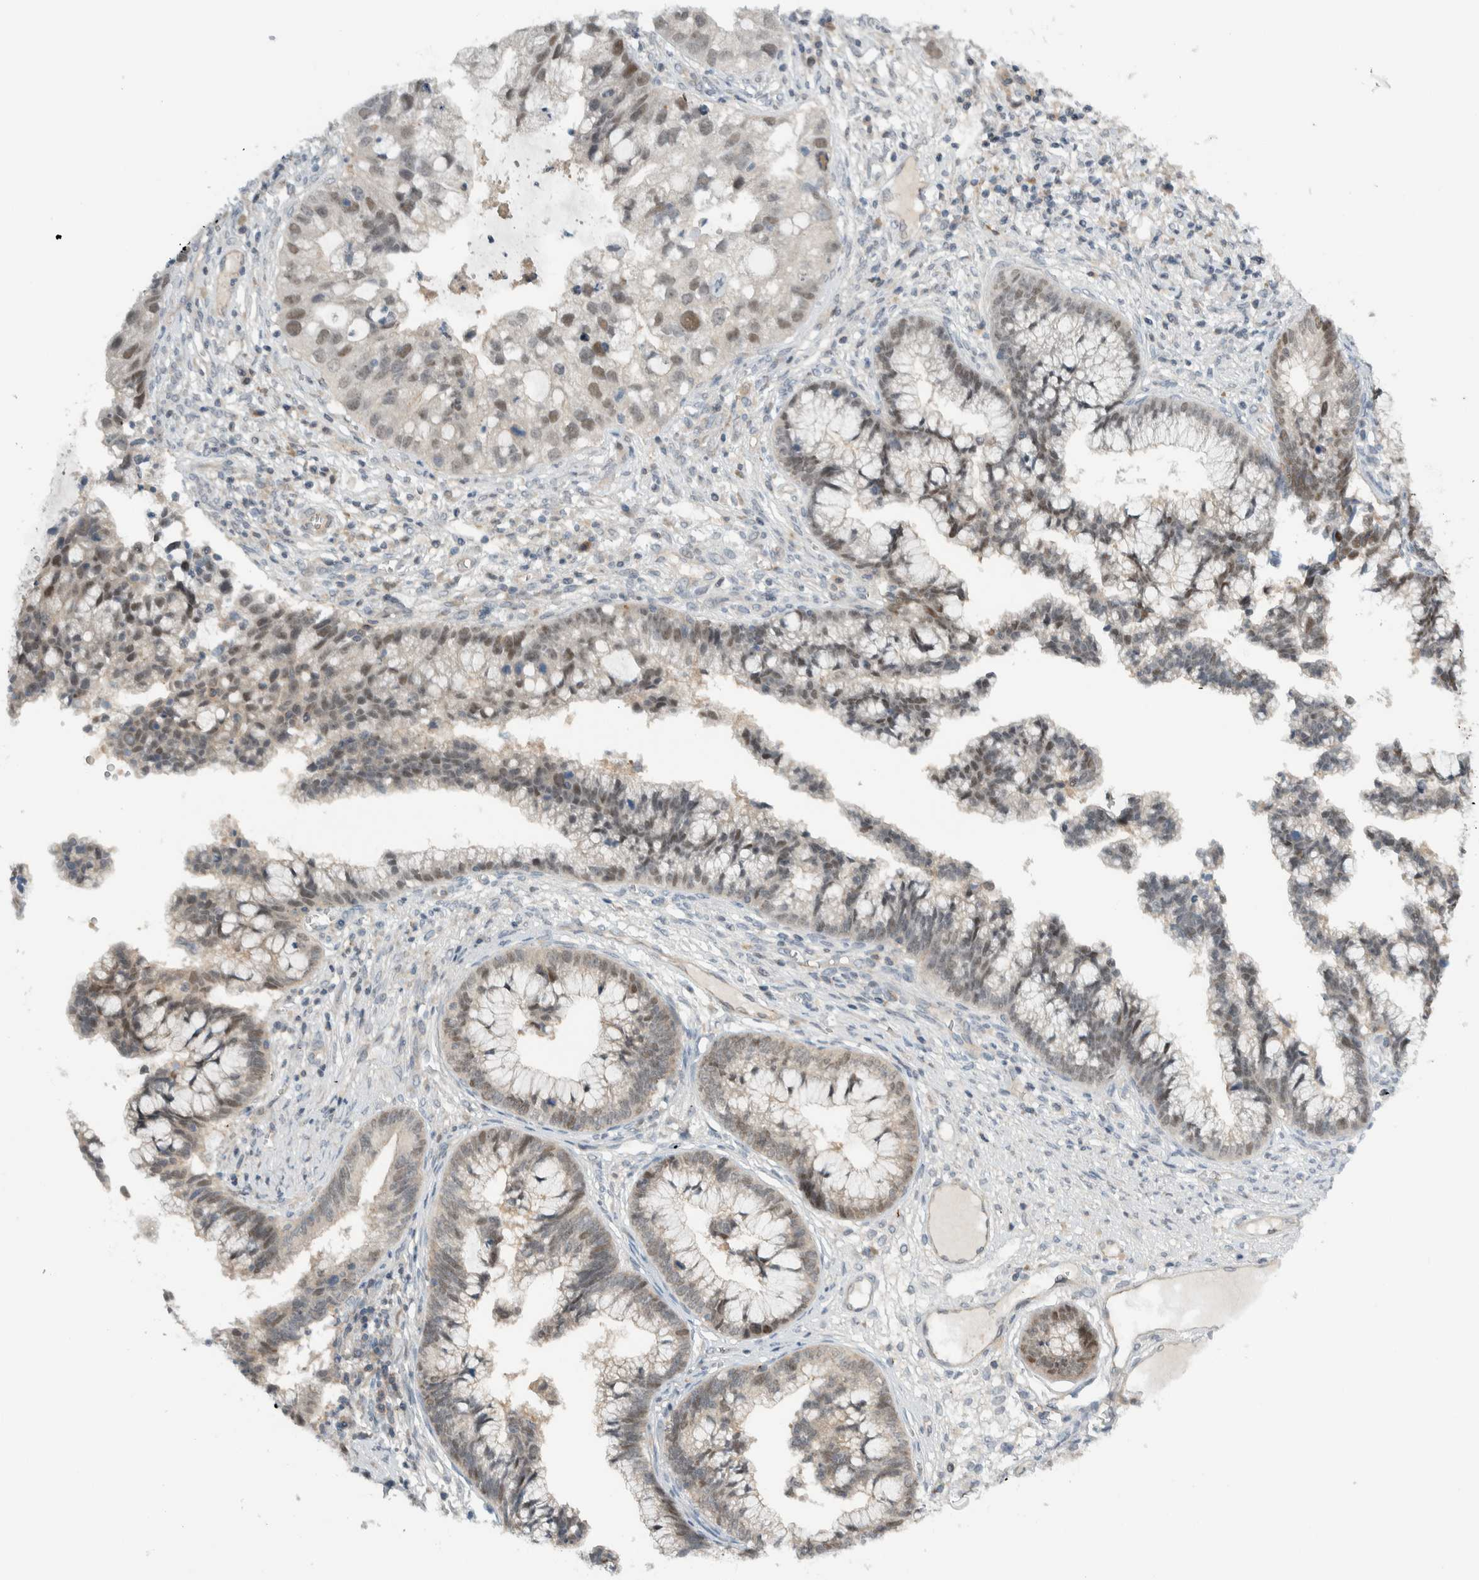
{"staining": {"intensity": "weak", "quantity": "25%-75%", "location": "nuclear"}, "tissue": "cervical cancer", "cell_type": "Tumor cells", "image_type": "cancer", "snomed": [{"axis": "morphology", "description": "Adenocarcinoma, NOS"}, {"axis": "topography", "description": "Cervix"}], "caption": "The immunohistochemical stain labels weak nuclear staining in tumor cells of adenocarcinoma (cervical) tissue. (IHC, brightfield microscopy, high magnification).", "gene": "MPRIP", "patient": {"sex": "female", "age": 44}}